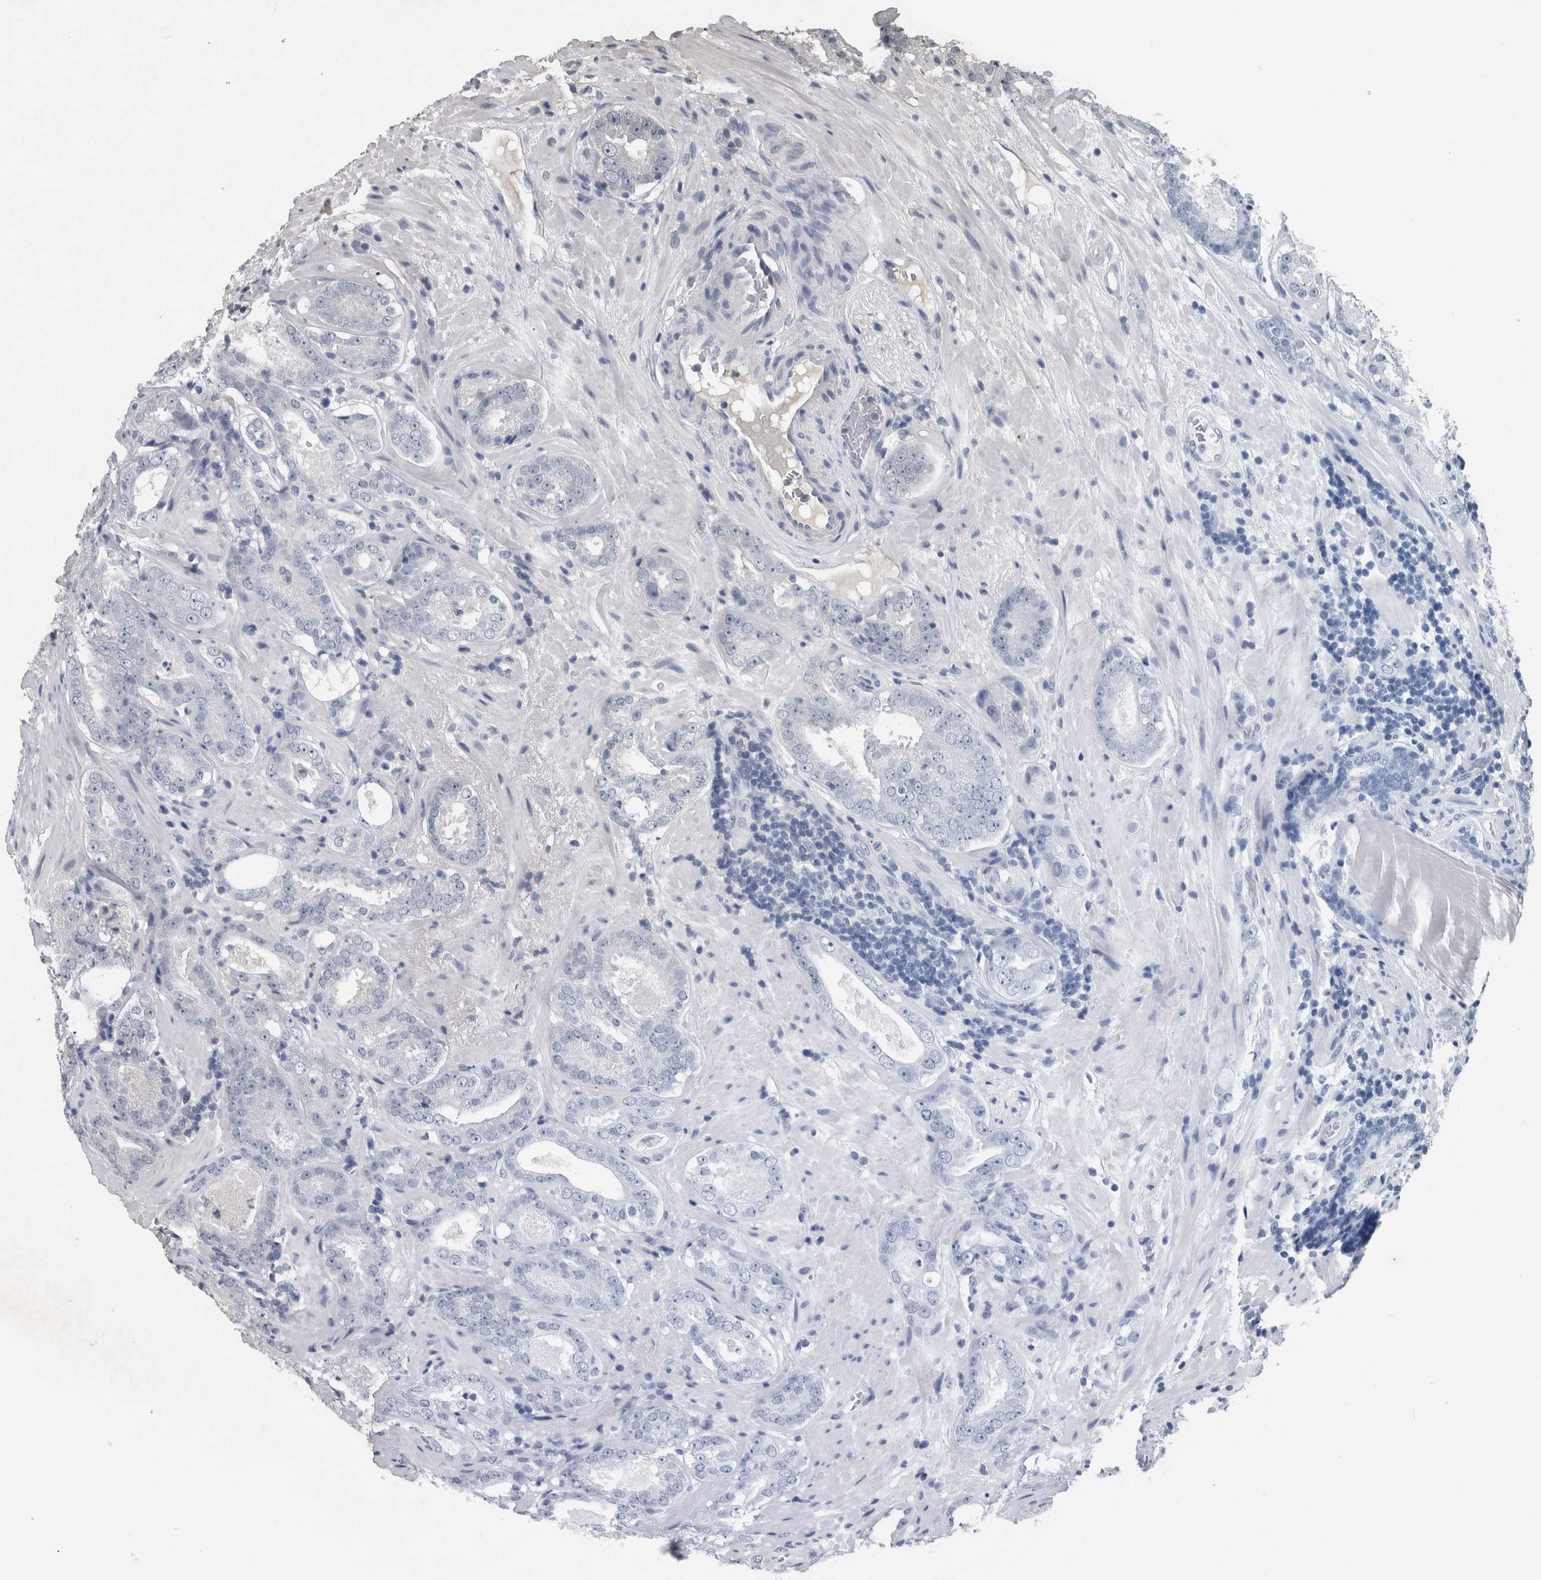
{"staining": {"intensity": "negative", "quantity": "none", "location": "none"}, "tissue": "prostate cancer", "cell_type": "Tumor cells", "image_type": "cancer", "snomed": [{"axis": "morphology", "description": "Adenocarcinoma, Low grade"}, {"axis": "topography", "description": "Prostate"}], "caption": "This photomicrograph is of prostate low-grade adenocarcinoma stained with IHC to label a protein in brown with the nuclei are counter-stained blue. There is no expression in tumor cells.", "gene": "FGFRL1", "patient": {"sex": "male", "age": 69}}